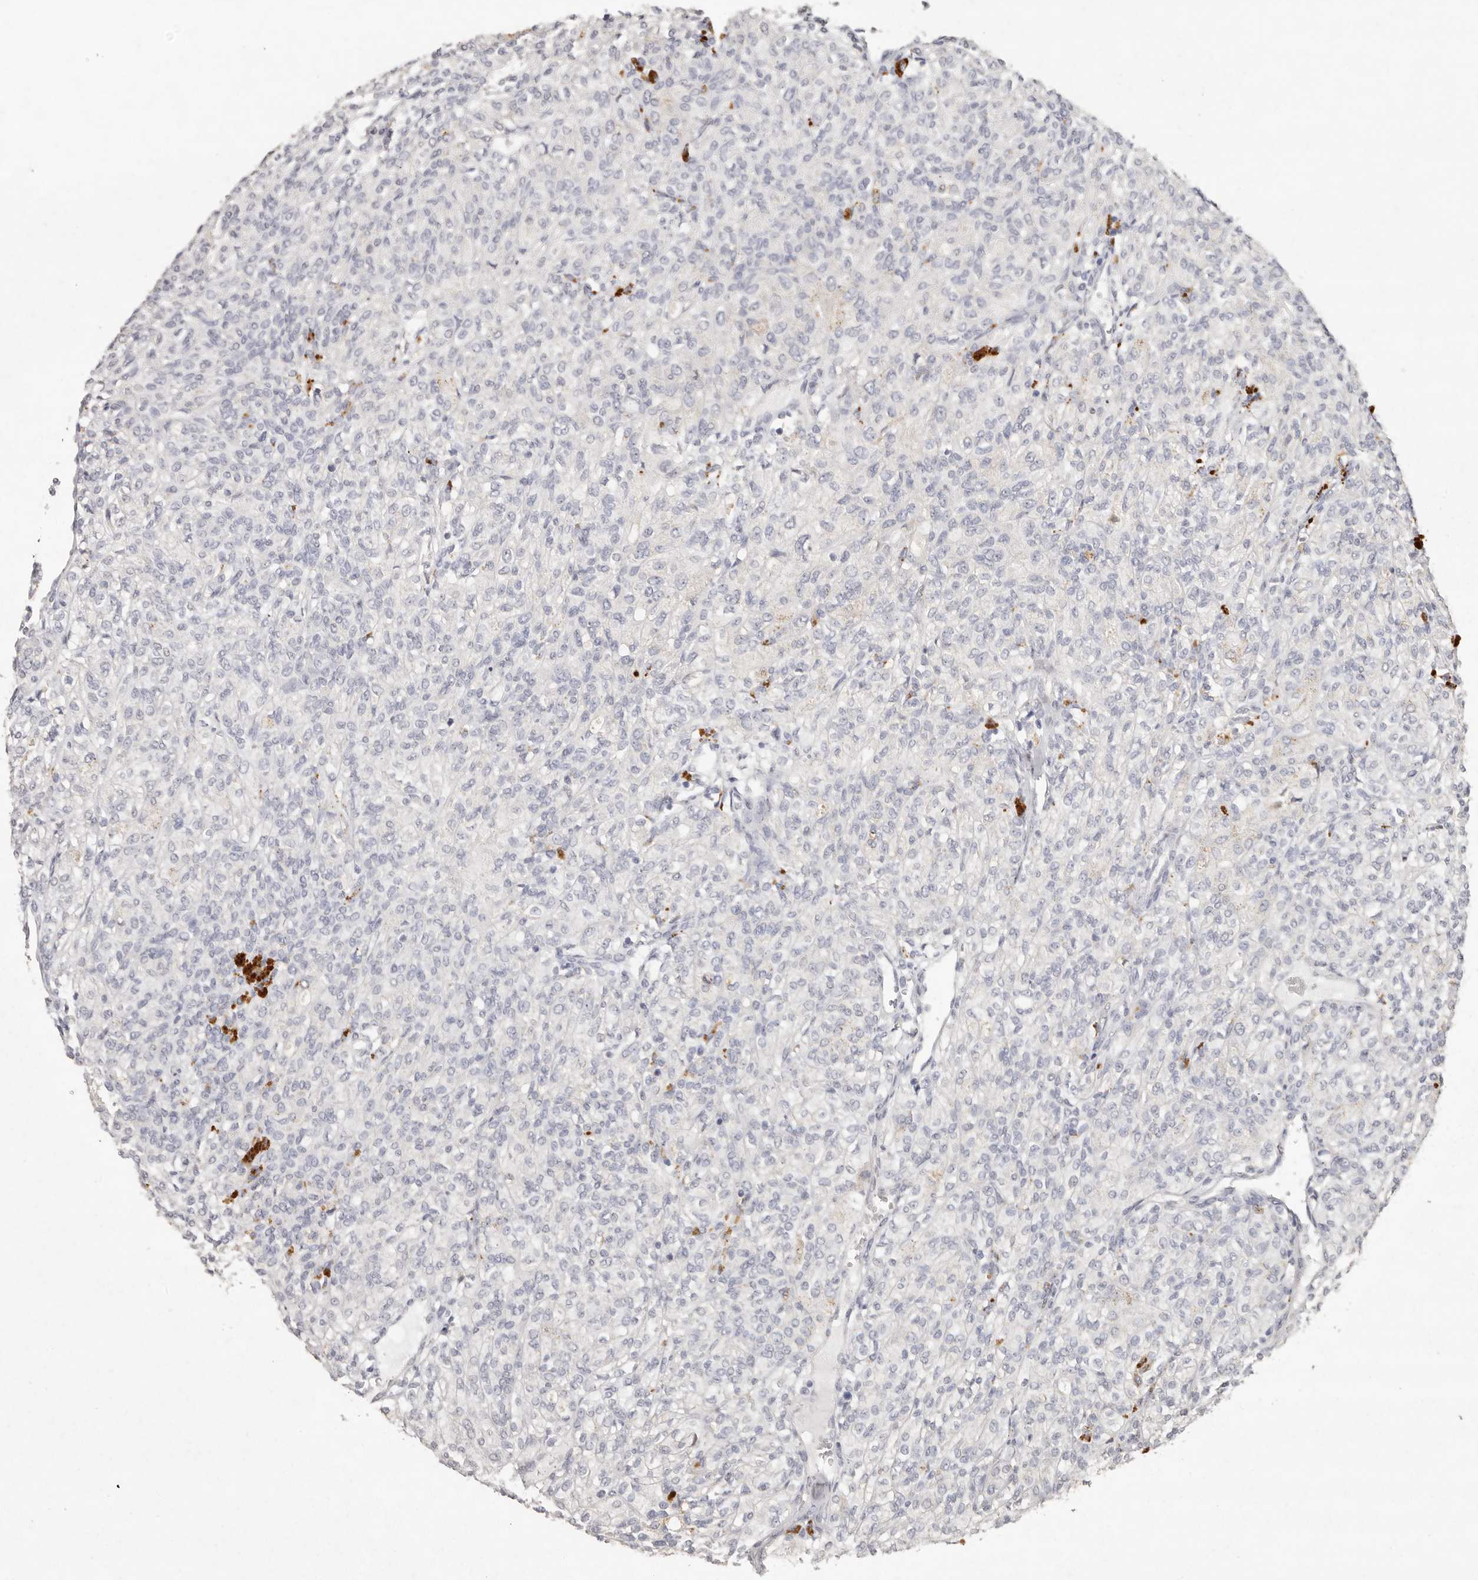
{"staining": {"intensity": "negative", "quantity": "none", "location": "none"}, "tissue": "renal cancer", "cell_type": "Tumor cells", "image_type": "cancer", "snomed": [{"axis": "morphology", "description": "Adenocarcinoma, NOS"}, {"axis": "topography", "description": "Kidney"}], "caption": "There is no significant expression in tumor cells of renal cancer. (Stains: DAB (3,3'-diaminobenzidine) immunohistochemistry (IHC) with hematoxylin counter stain, Microscopy: brightfield microscopy at high magnification).", "gene": "FAM185A", "patient": {"sex": "male", "age": 77}}